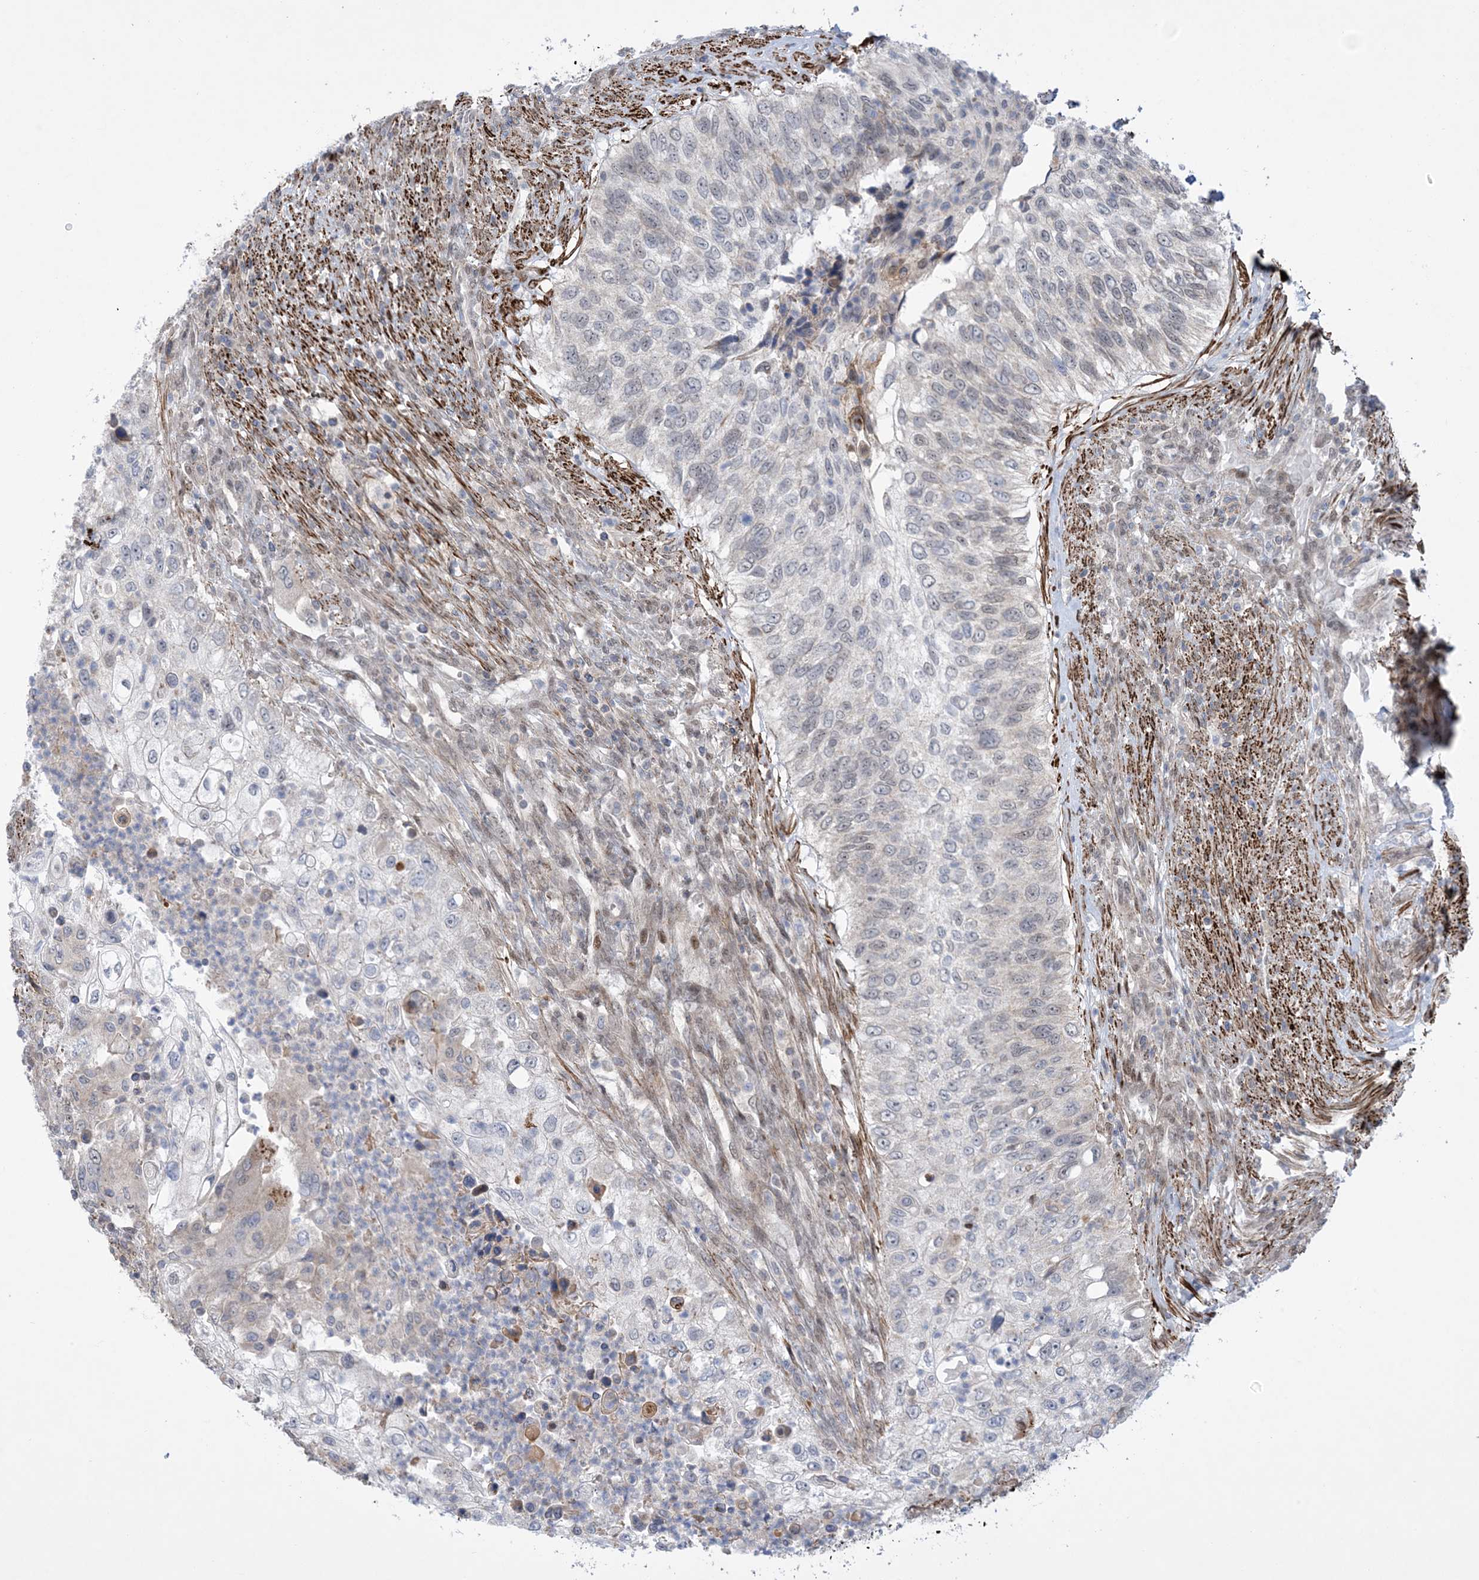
{"staining": {"intensity": "negative", "quantity": "none", "location": "none"}, "tissue": "urothelial cancer", "cell_type": "Tumor cells", "image_type": "cancer", "snomed": [{"axis": "morphology", "description": "Urothelial carcinoma, High grade"}, {"axis": "topography", "description": "Urinary bladder"}], "caption": "Urothelial cancer was stained to show a protein in brown. There is no significant expression in tumor cells.", "gene": "ZNF8", "patient": {"sex": "female", "age": 60}}